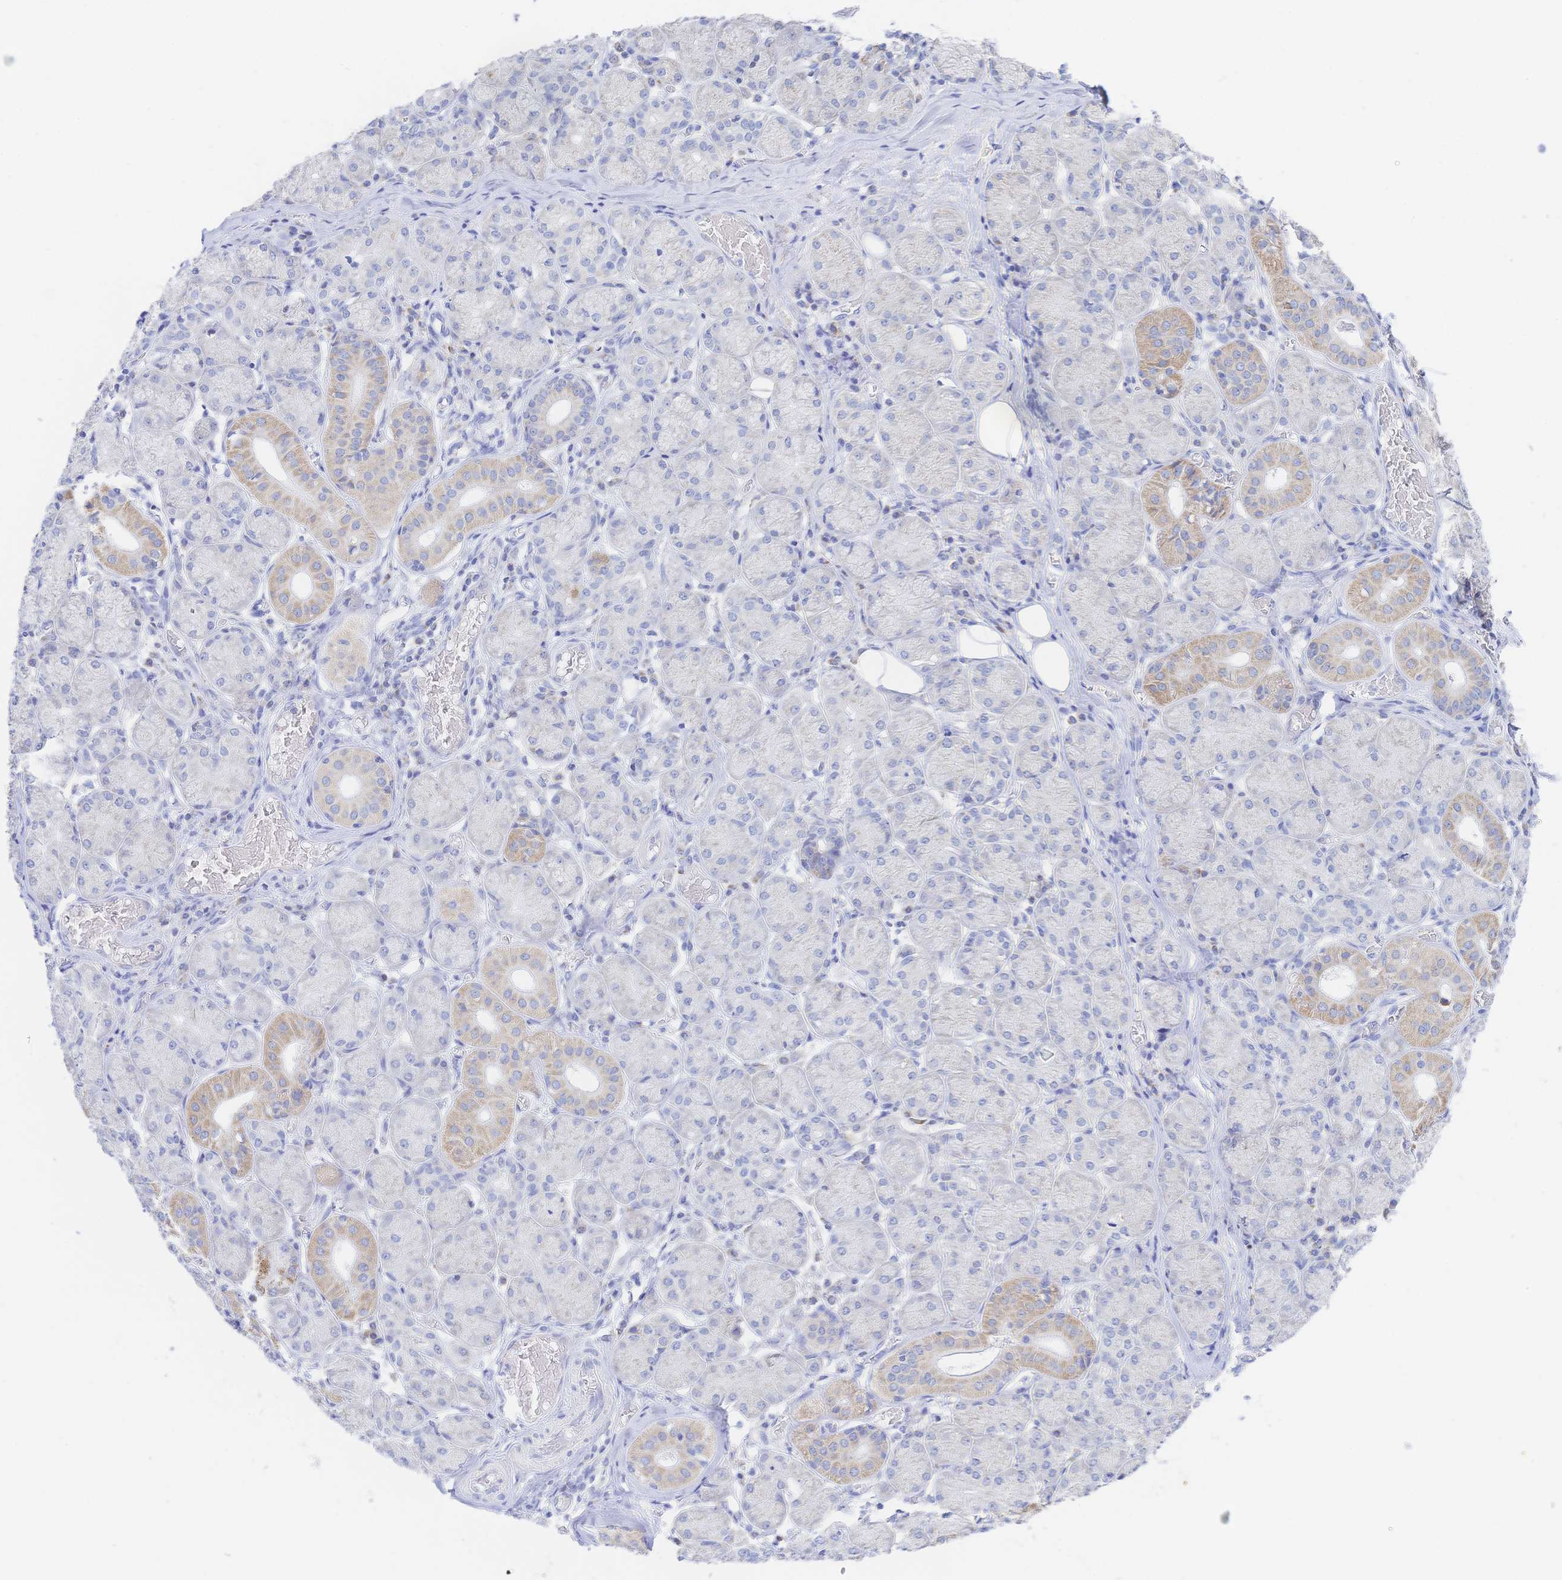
{"staining": {"intensity": "weak", "quantity": "<25%", "location": "cytoplasmic/membranous"}, "tissue": "salivary gland", "cell_type": "Glandular cells", "image_type": "normal", "snomed": [{"axis": "morphology", "description": "Normal tissue, NOS"}, {"axis": "topography", "description": "Salivary gland"}], "caption": "Immunohistochemistry of benign human salivary gland demonstrates no positivity in glandular cells. Brightfield microscopy of immunohistochemistry (IHC) stained with DAB (3,3'-diaminobenzidine) (brown) and hematoxylin (blue), captured at high magnification.", "gene": "SYNGR4", "patient": {"sex": "female", "age": 24}}